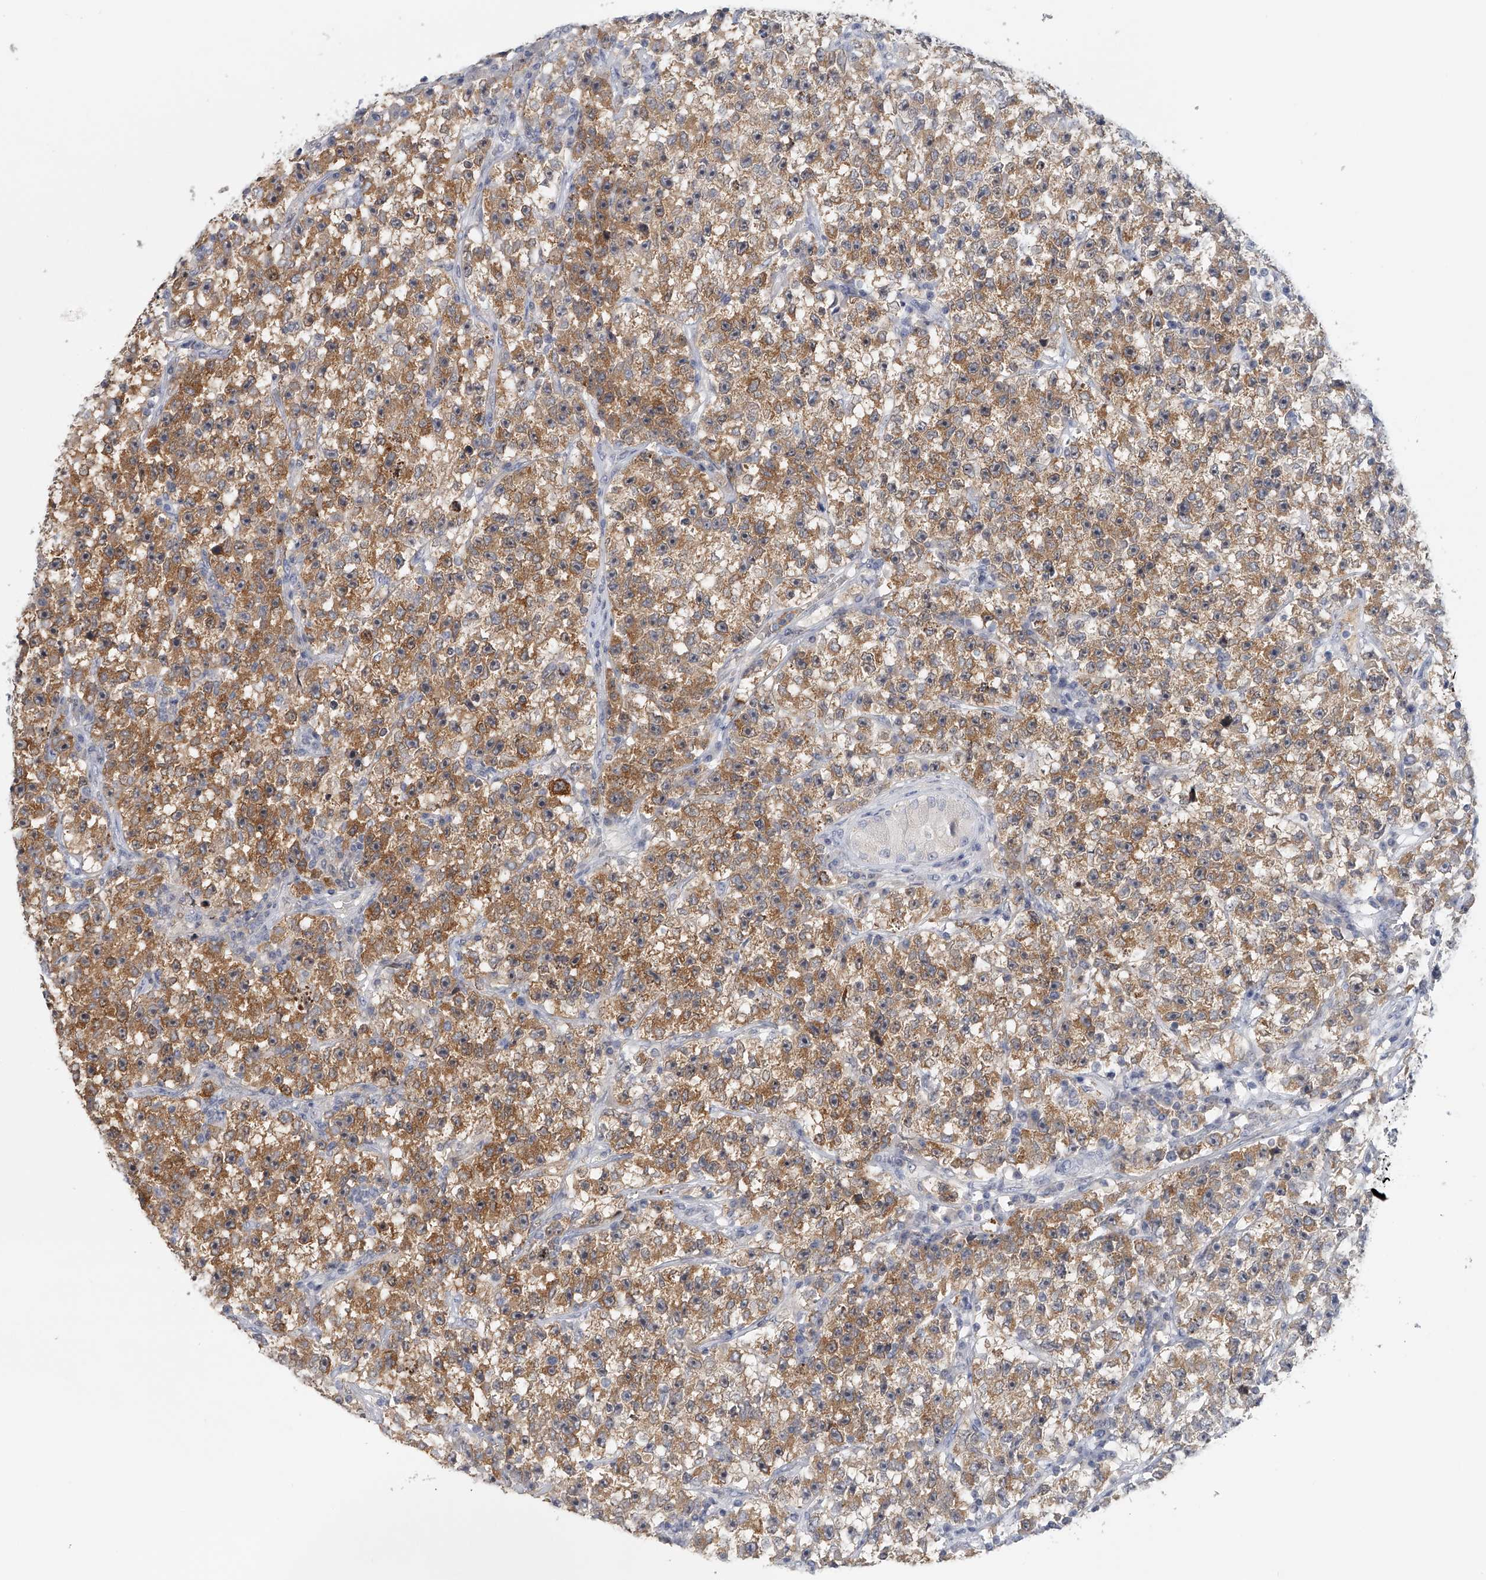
{"staining": {"intensity": "moderate", "quantity": ">75%", "location": "cytoplasmic/membranous"}, "tissue": "testis cancer", "cell_type": "Tumor cells", "image_type": "cancer", "snomed": [{"axis": "morphology", "description": "Seminoma, NOS"}, {"axis": "topography", "description": "Testis"}], "caption": "IHC (DAB) staining of testis cancer displays moderate cytoplasmic/membranous protein expression in approximately >75% of tumor cells.", "gene": "DDX43", "patient": {"sex": "male", "age": 22}}